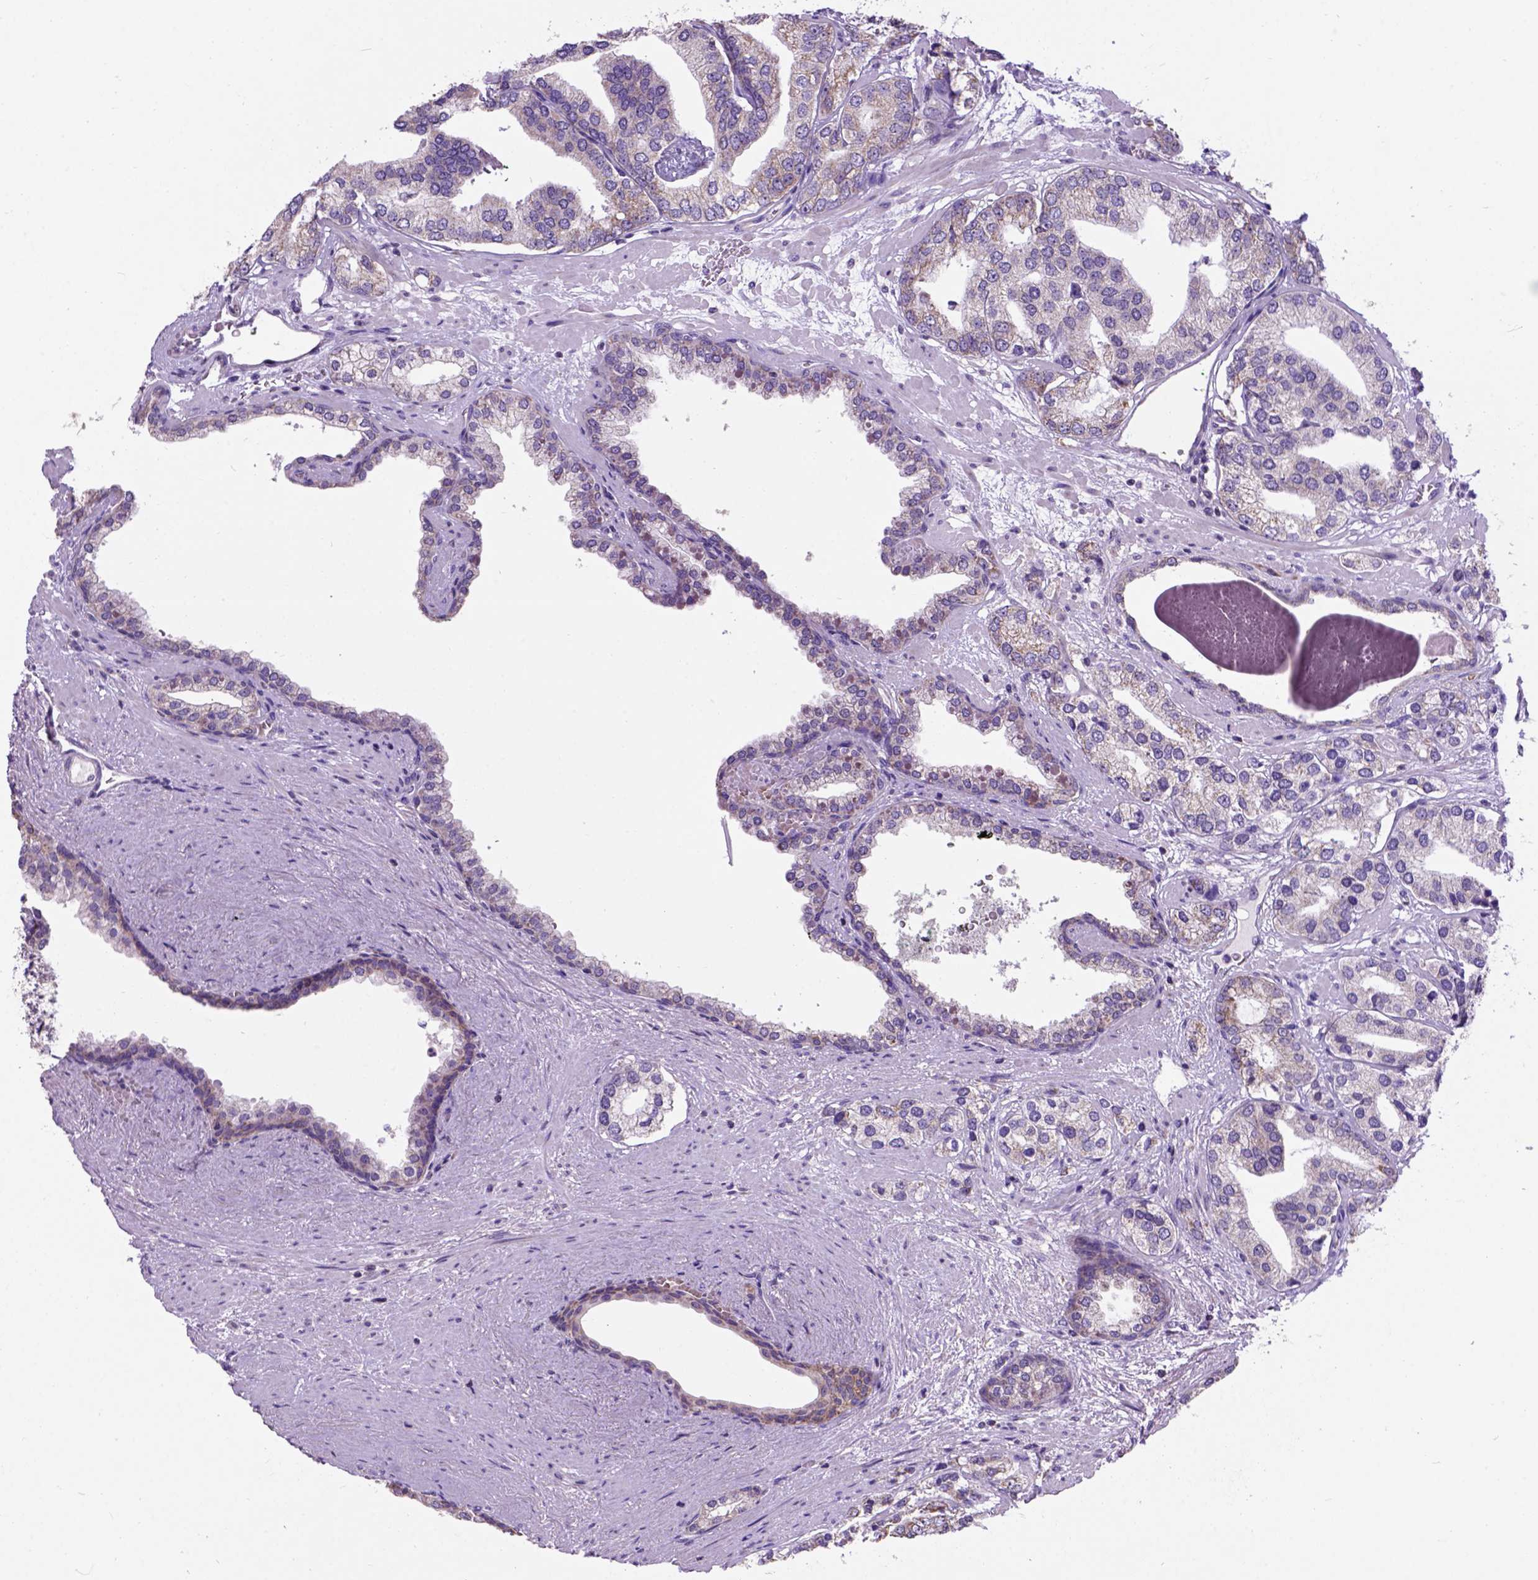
{"staining": {"intensity": "weak", "quantity": "<25%", "location": "cytoplasmic/membranous"}, "tissue": "prostate cancer", "cell_type": "Tumor cells", "image_type": "cancer", "snomed": [{"axis": "morphology", "description": "Adenocarcinoma, High grade"}, {"axis": "topography", "description": "Prostate"}], "caption": "The image shows no significant positivity in tumor cells of high-grade adenocarcinoma (prostate). The staining is performed using DAB brown chromogen with nuclei counter-stained in using hematoxylin.", "gene": "L2HGDH", "patient": {"sex": "male", "age": 58}}